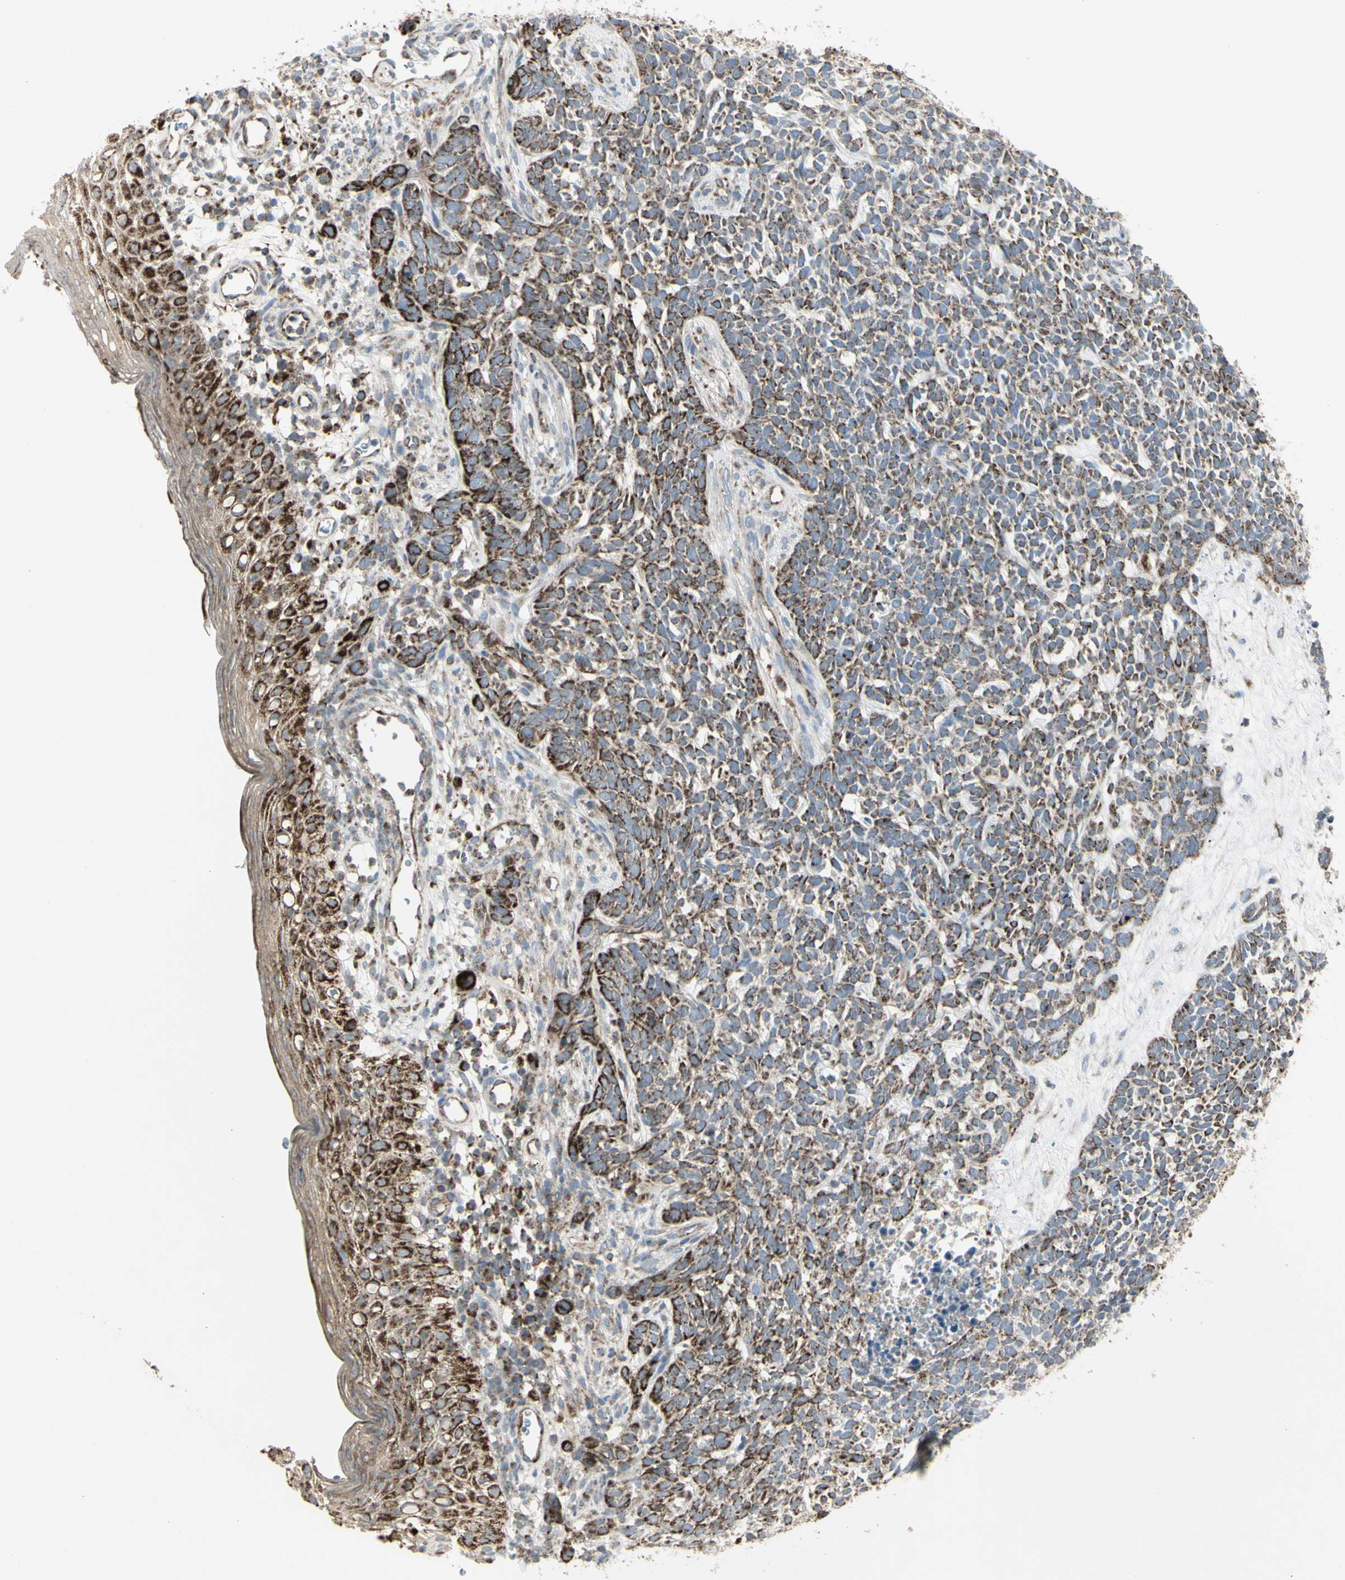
{"staining": {"intensity": "strong", "quantity": ">75%", "location": "cytoplasmic/membranous"}, "tissue": "skin cancer", "cell_type": "Tumor cells", "image_type": "cancer", "snomed": [{"axis": "morphology", "description": "Basal cell carcinoma"}, {"axis": "topography", "description": "Skin"}], "caption": "Skin basal cell carcinoma stained with IHC reveals strong cytoplasmic/membranous expression in about >75% of tumor cells.", "gene": "CYB5R1", "patient": {"sex": "female", "age": 84}}